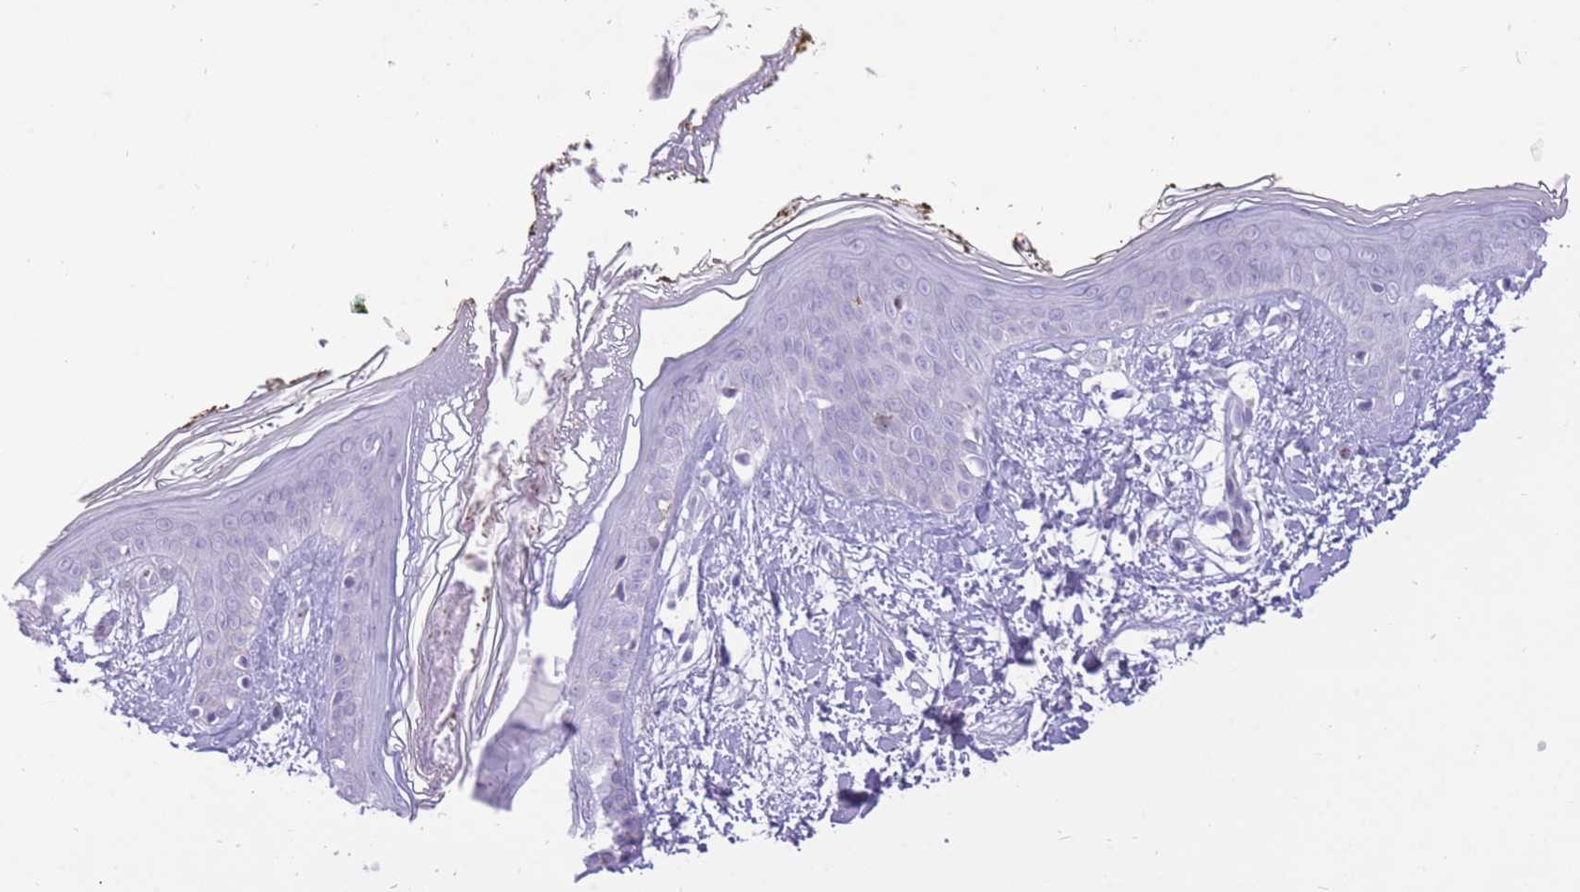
{"staining": {"intensity": "negative", "quantity": "none", "location": "none"}, "tissue": "skin", "cell_type": "Fibroblasts", "image_type": "normal", "snomed": [{"axis": "morphology", "description": "Normal tissue, NOS"}, {"axis": "topography", "description": "Skin"}], "caption": "DAB immunohistochemical staining of benign skin displays no significant positivity in fibroblasts.", "gene": "MEIS3", "patient": {"sex": "female", "age": 34}}